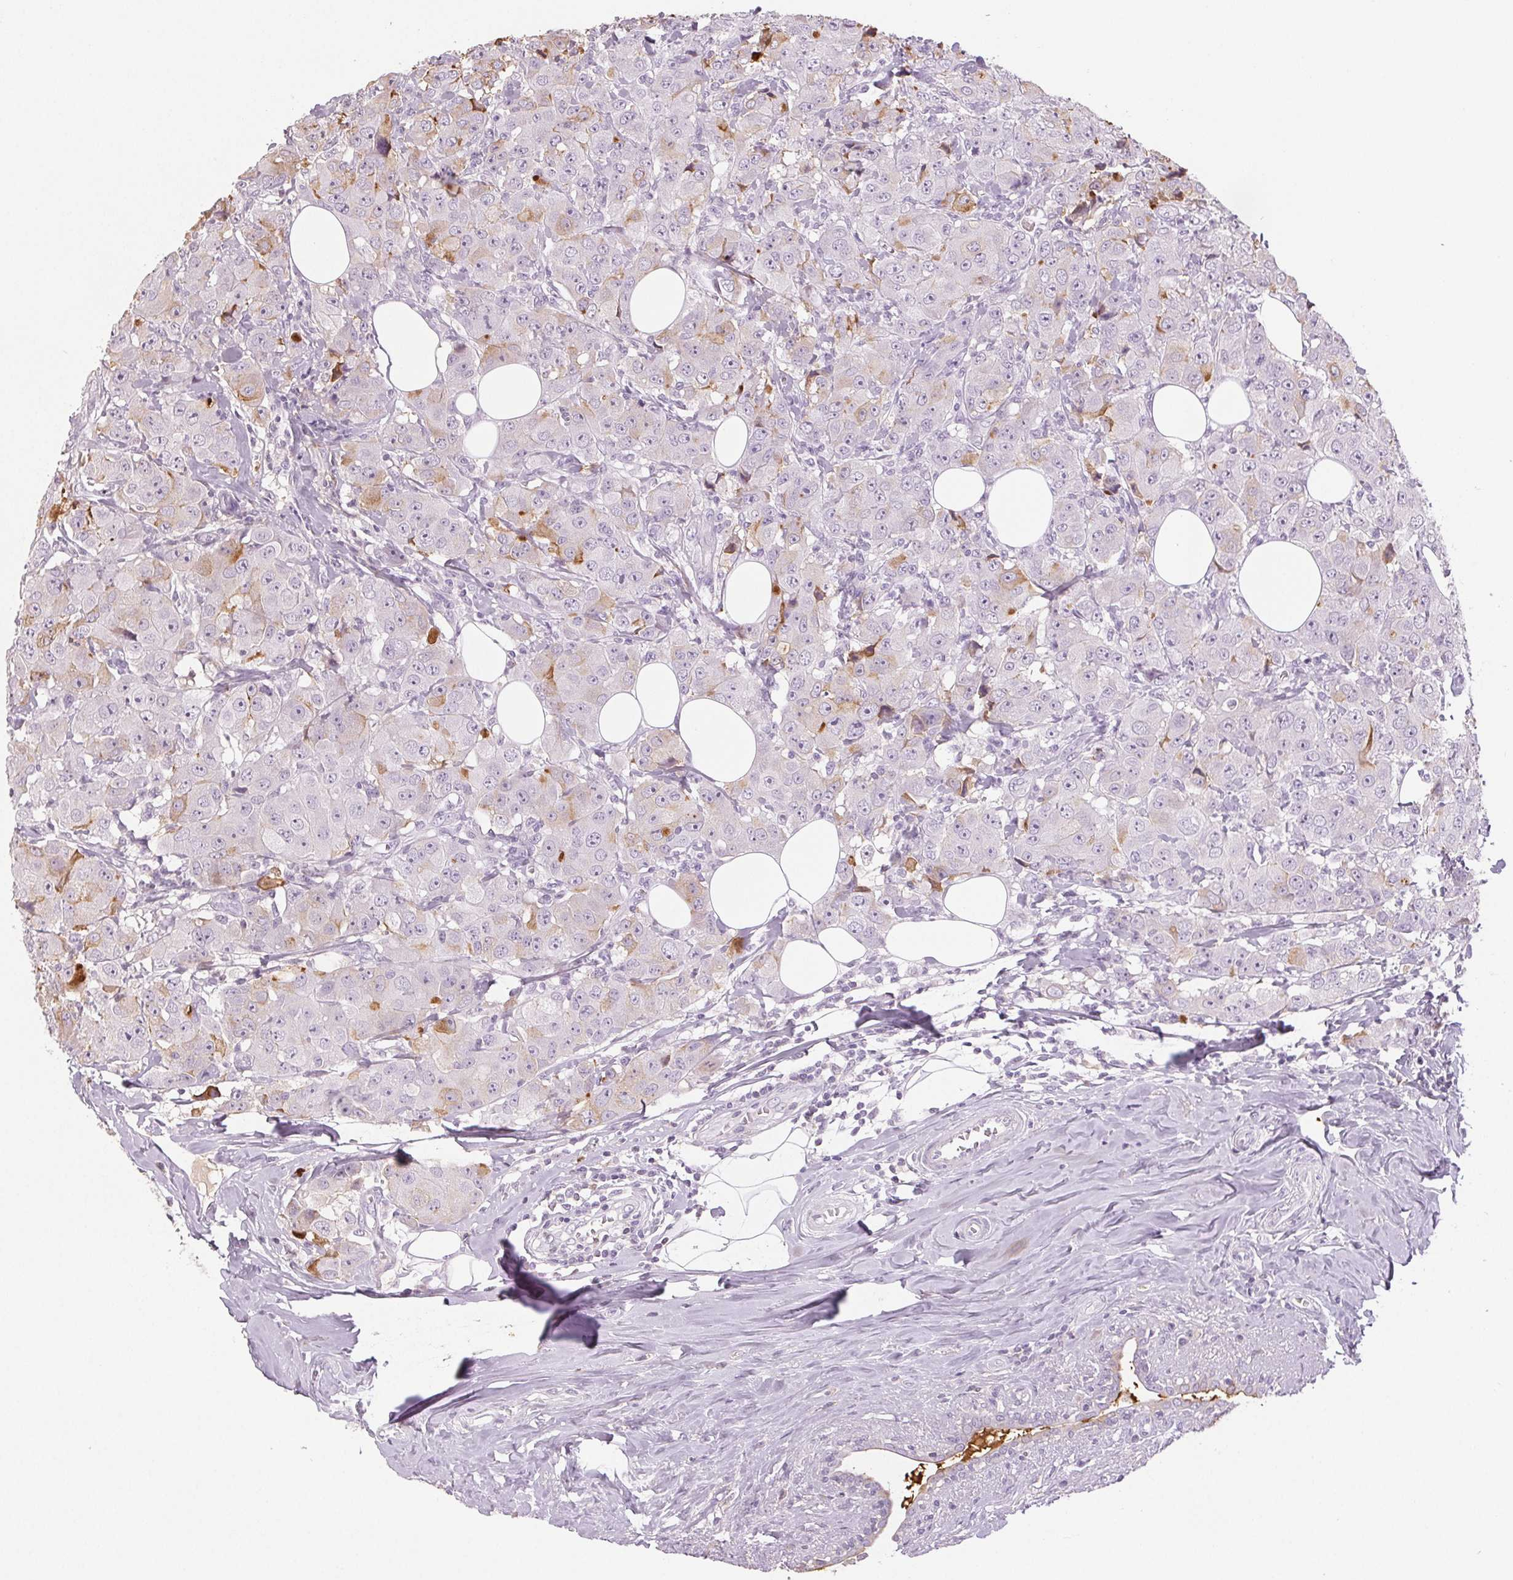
{"staining": {"intensity": "moderate", "quantity": "<25%", "location": "cytoplasmic/membranous"}, "tissue": "breast cancer", "cell_type": "Tumor cells", "image_type": "cancer", "snomed": [{"axis": "morphology", "description": "Normal tissue, NOS"}, {"axis": "morphology", "description": "Duct carcinoma"}, {"axis": "topography", "description": "Breast"}], "caption": "Approximately <25% of tumor cells in breast cancer (infiltrating ductal carcinoma) show moderate cytoplasmic/membranous protein expression as visualized by brown immunohistochemical staining.", "gene": "LTF", "patient": {"sex": "female", "age": 43}}